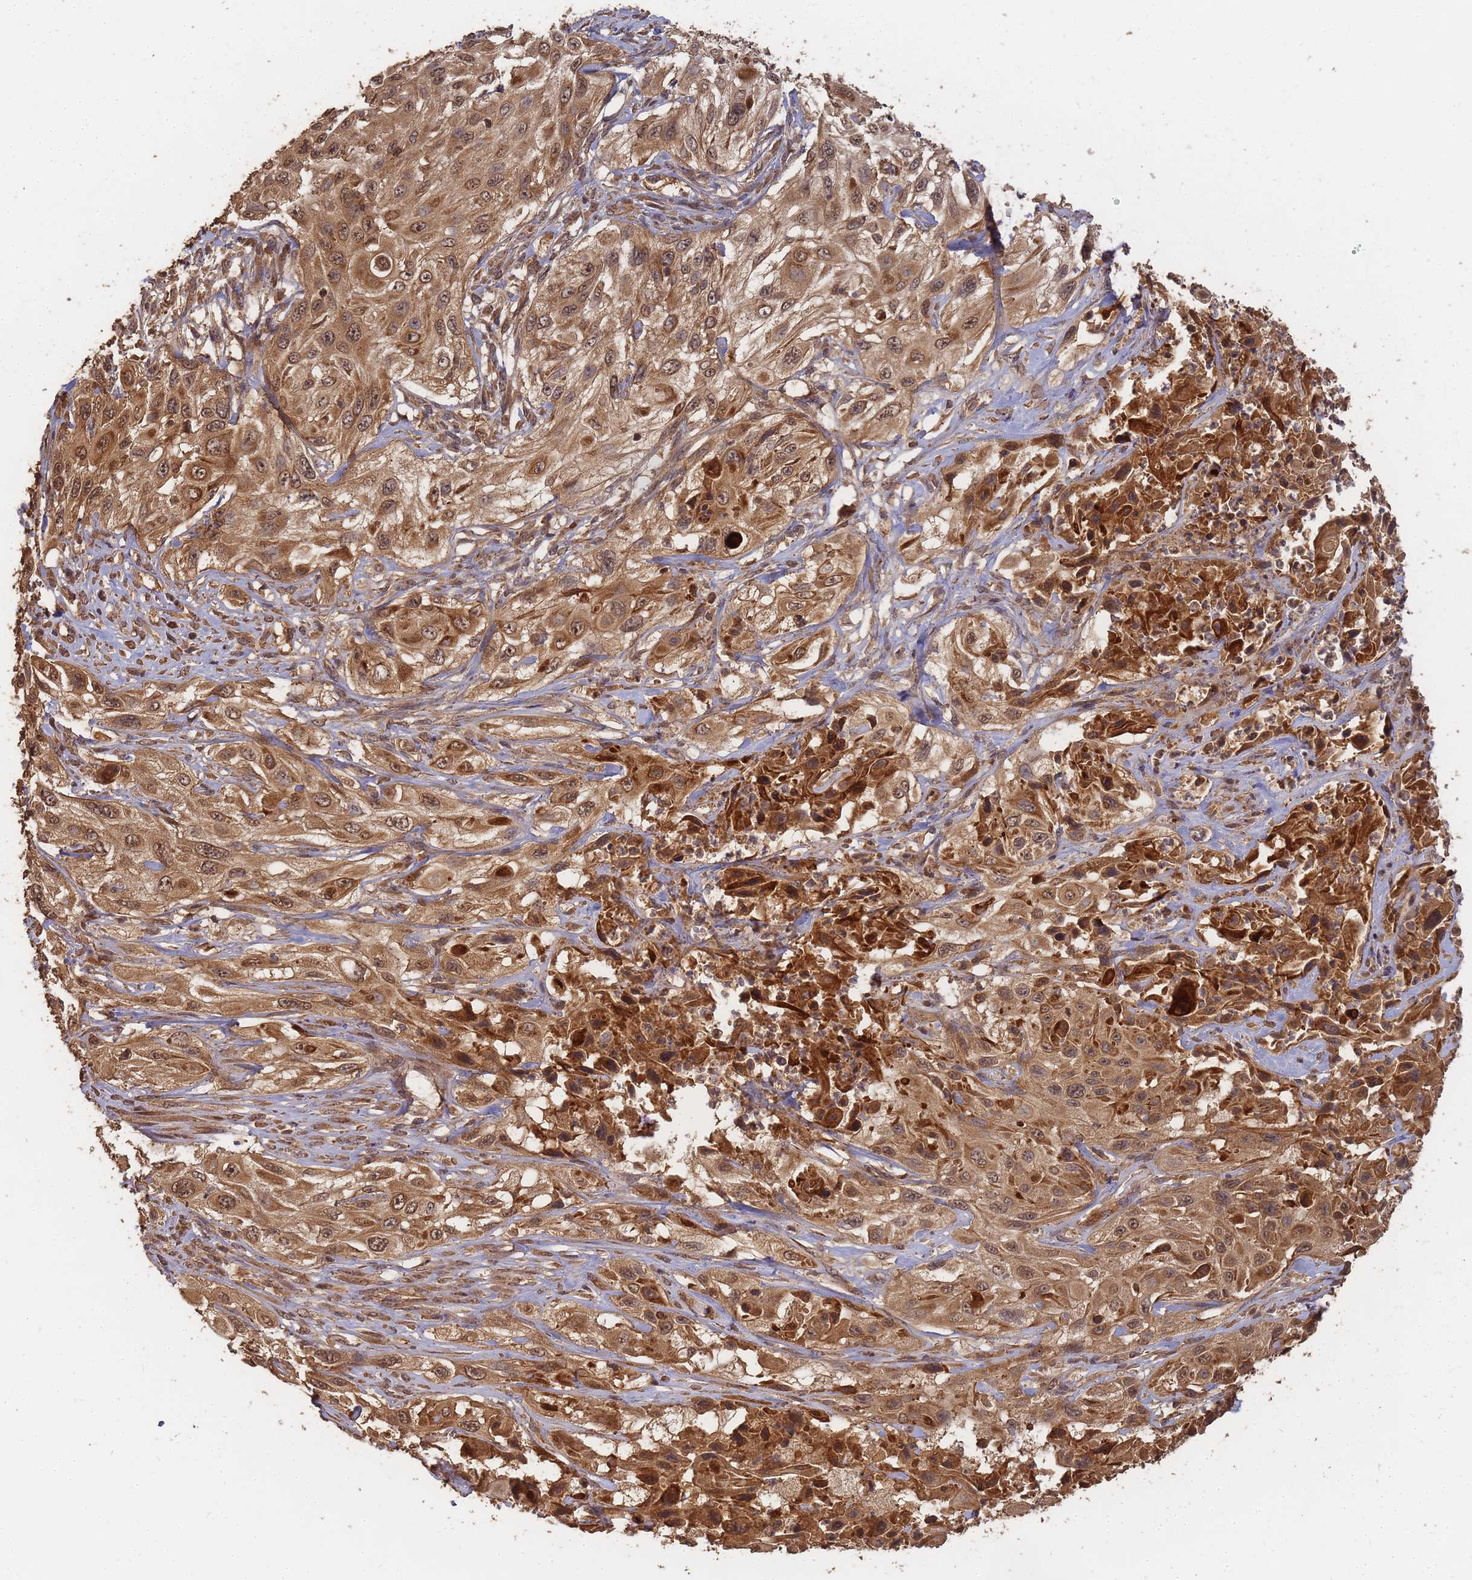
{"staining": {"intensity": "moderate", "quantity": ">75%", "location": "cytoplasmic/membranous,nuclear"}, "tissue": "cervical cancer", "cell_type": "Tumor cells", "image_type": "cancer", "snomed": [{"axis": "morphology", "description": "Squamous cell carcinoma, NOS"}, {"axis": "topography", "description": "Cervix"}], "caption": "Human cervical cancer (squamous cell carcinoma) stained with a brown dye shows moderate cytoplasmic/membranous and nuclear positive expression in approximately >75% of tumor cells.", "gene": "ALKBH1", "patient": {"sex": "female", "age": 42}}